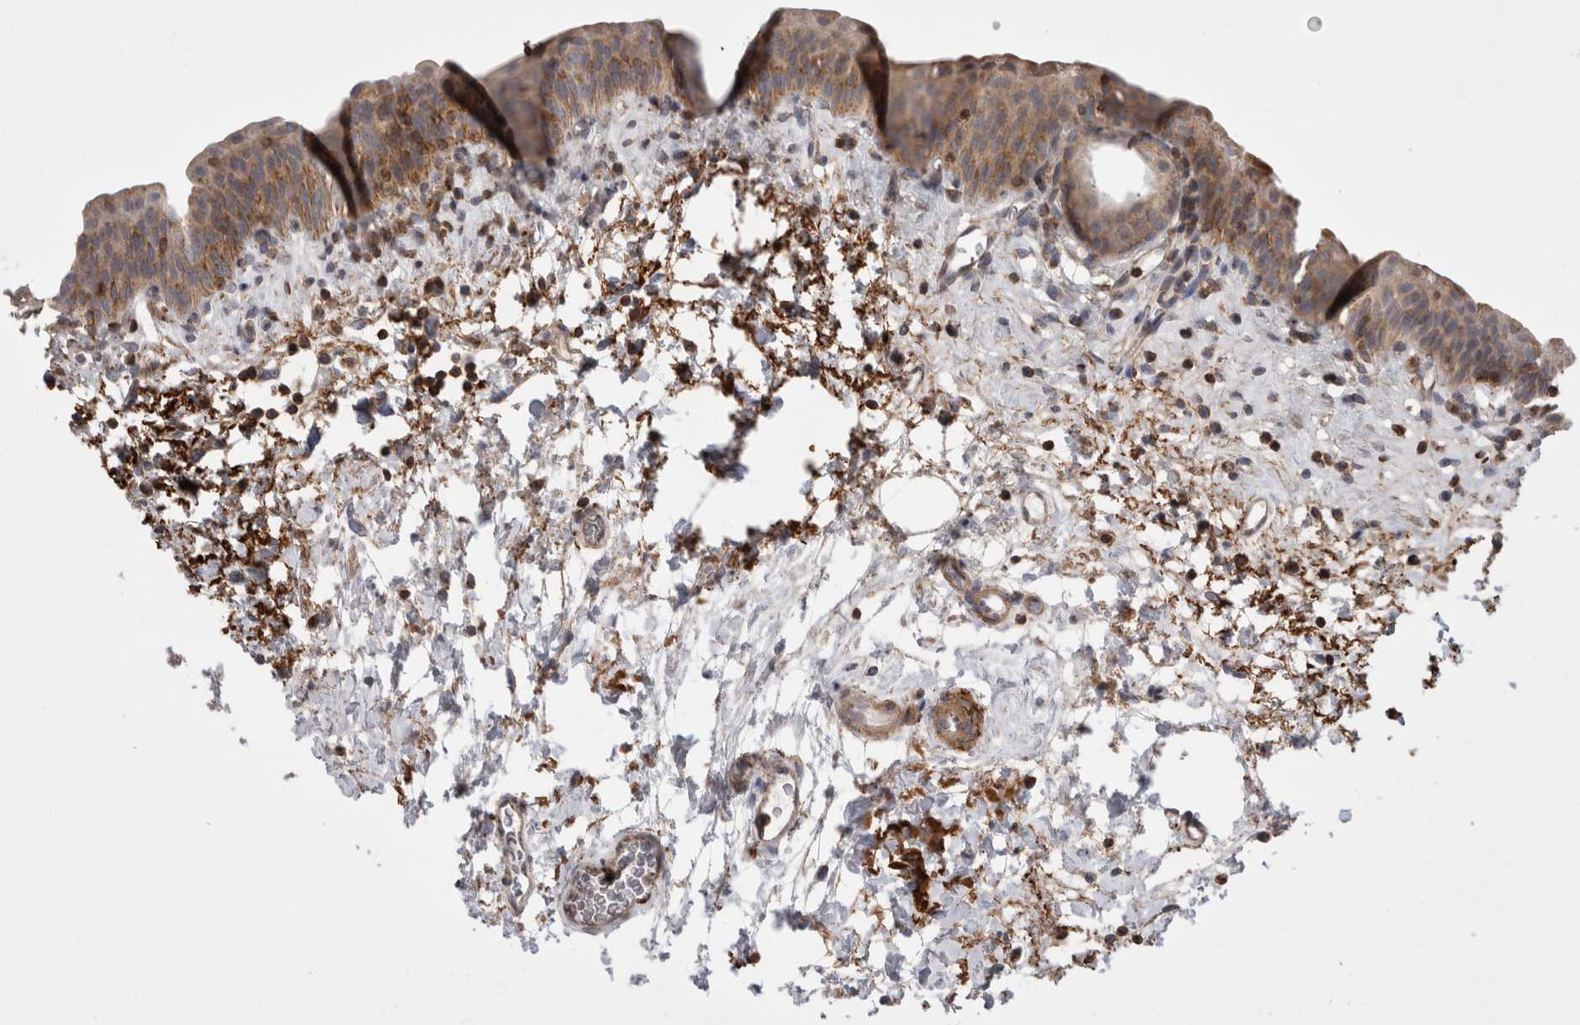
{"staining": {"intensity": "moderate", "quantity": ">75%", "location": "cytoplasmic/membranous"}, "tissue": "urinary bladder", "cell_type": "Urothelial cells", "image_type": "normal", "snomed": [{"axis": "morphology", "description": "Normal tissue, NOS"}, {"axis": "topography", "description": "Urinary bladder"}], "caption": "Protein expression analysis of unremarkable urinary bladder displays moderate cytoplasmic/membranous expression in about >75% of urothelial cells. The staining was performed using DAB (3,3'-diaminobenzidine) to visualize the protein expression in brown, while the nuclei were stained in blue with hematoxylin (Magnification: 20x).", "gene": "DARS2", "patient": {"sex": "male", "age": 83}}